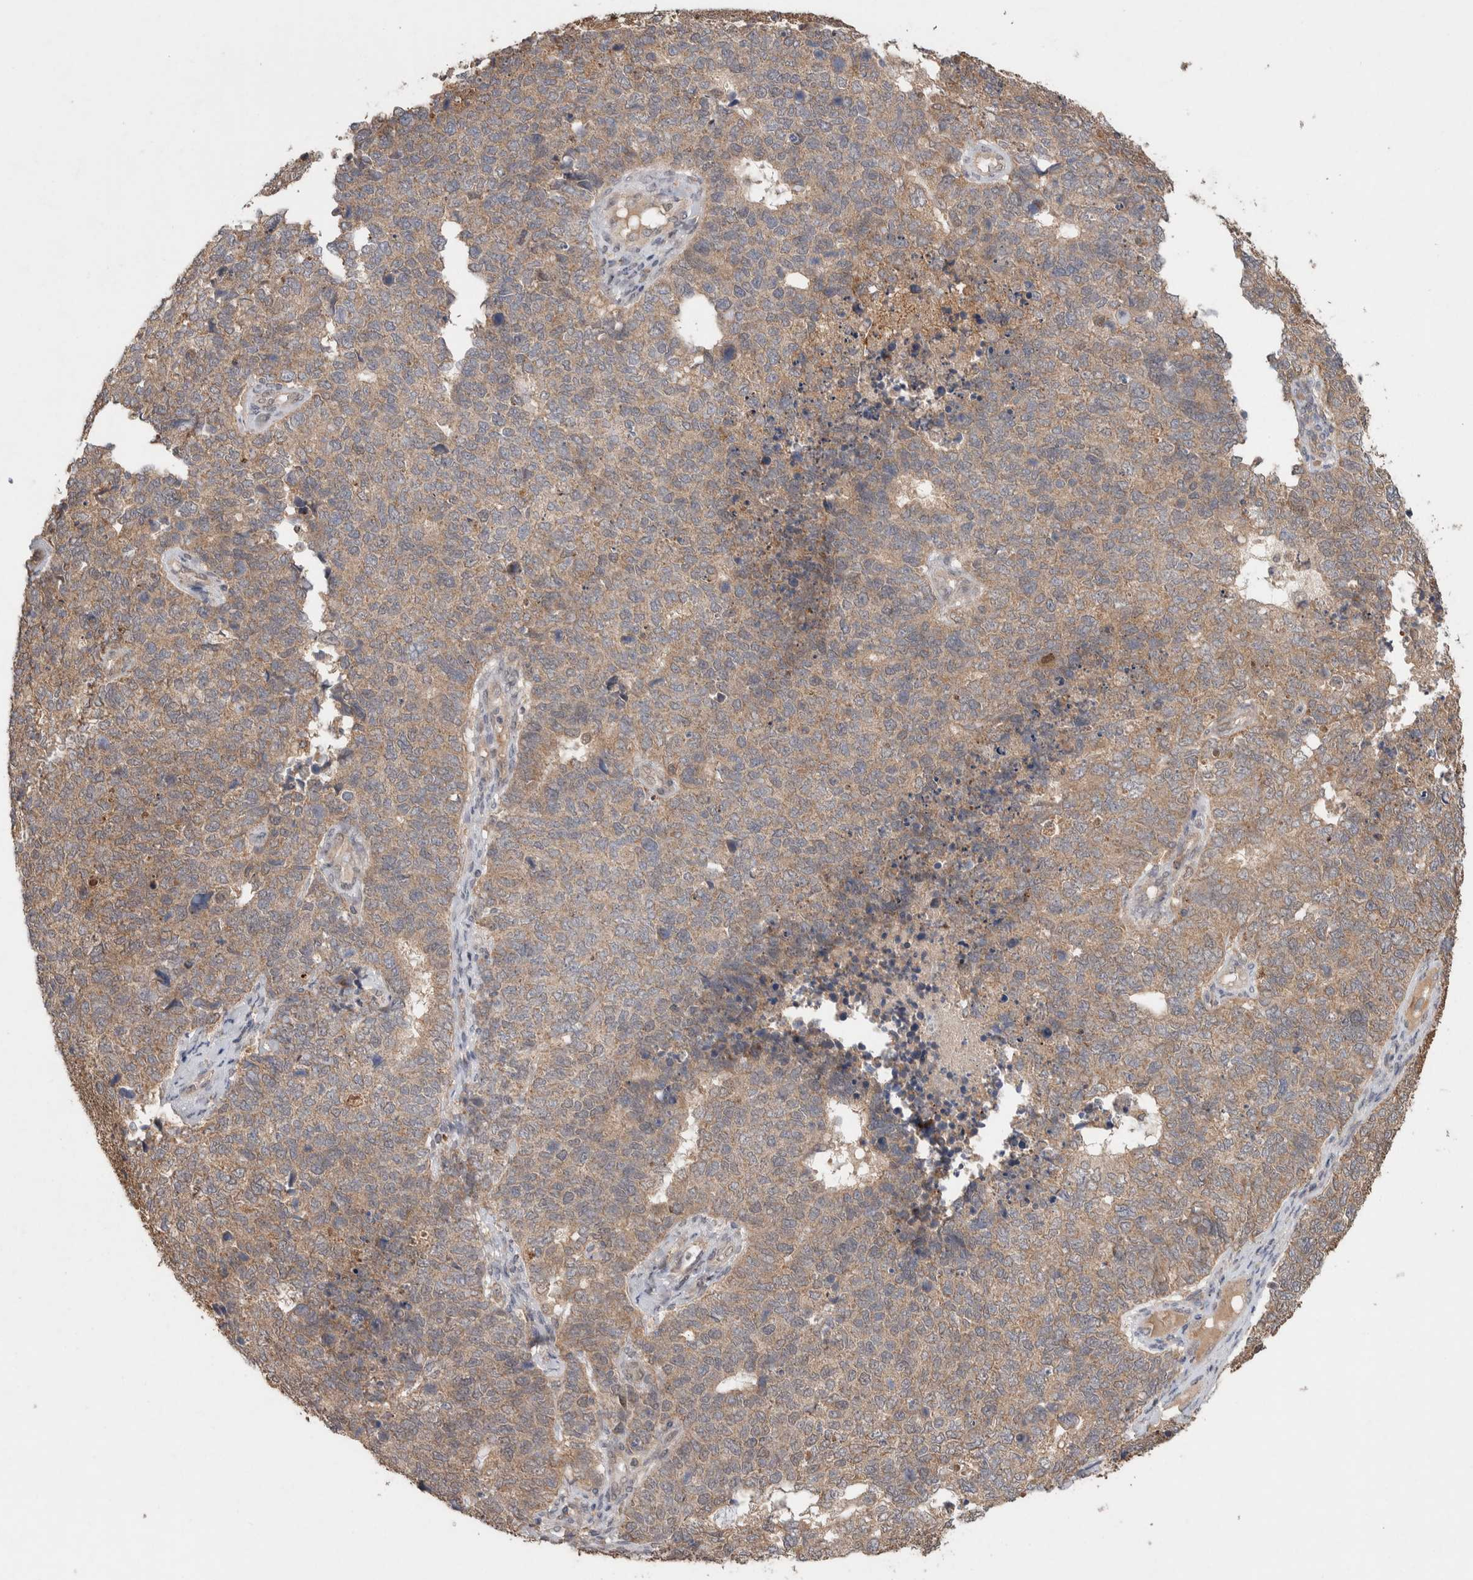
{"staining": {"intensity": "weak", "quantity": ">75%", "location": "cytoplasmic/membranous"}, "tissue": "cervical cancer", "cell_type": "Tumor cells", "image_type": "cancer", "snomed": [{"axis": "morphology", "description": "Squamous cell carcinoma, NOS"}, {"axis": "topography", "description": "Cervix"}], "caption": "Immunohistochemical staining of squamous cell carcinoma (cervical) exhibits low levels of weak cytoplasmic/membranous expression in about >75% of tumor cells. (Stains: DAB (3,3'-diaminobenzidine) in brown, nuclei in blue, Microscopy: brightfield microscopy at high magnification).", "gene": "KCNJ5", "patient": {"sex": "female", "age": 63}}